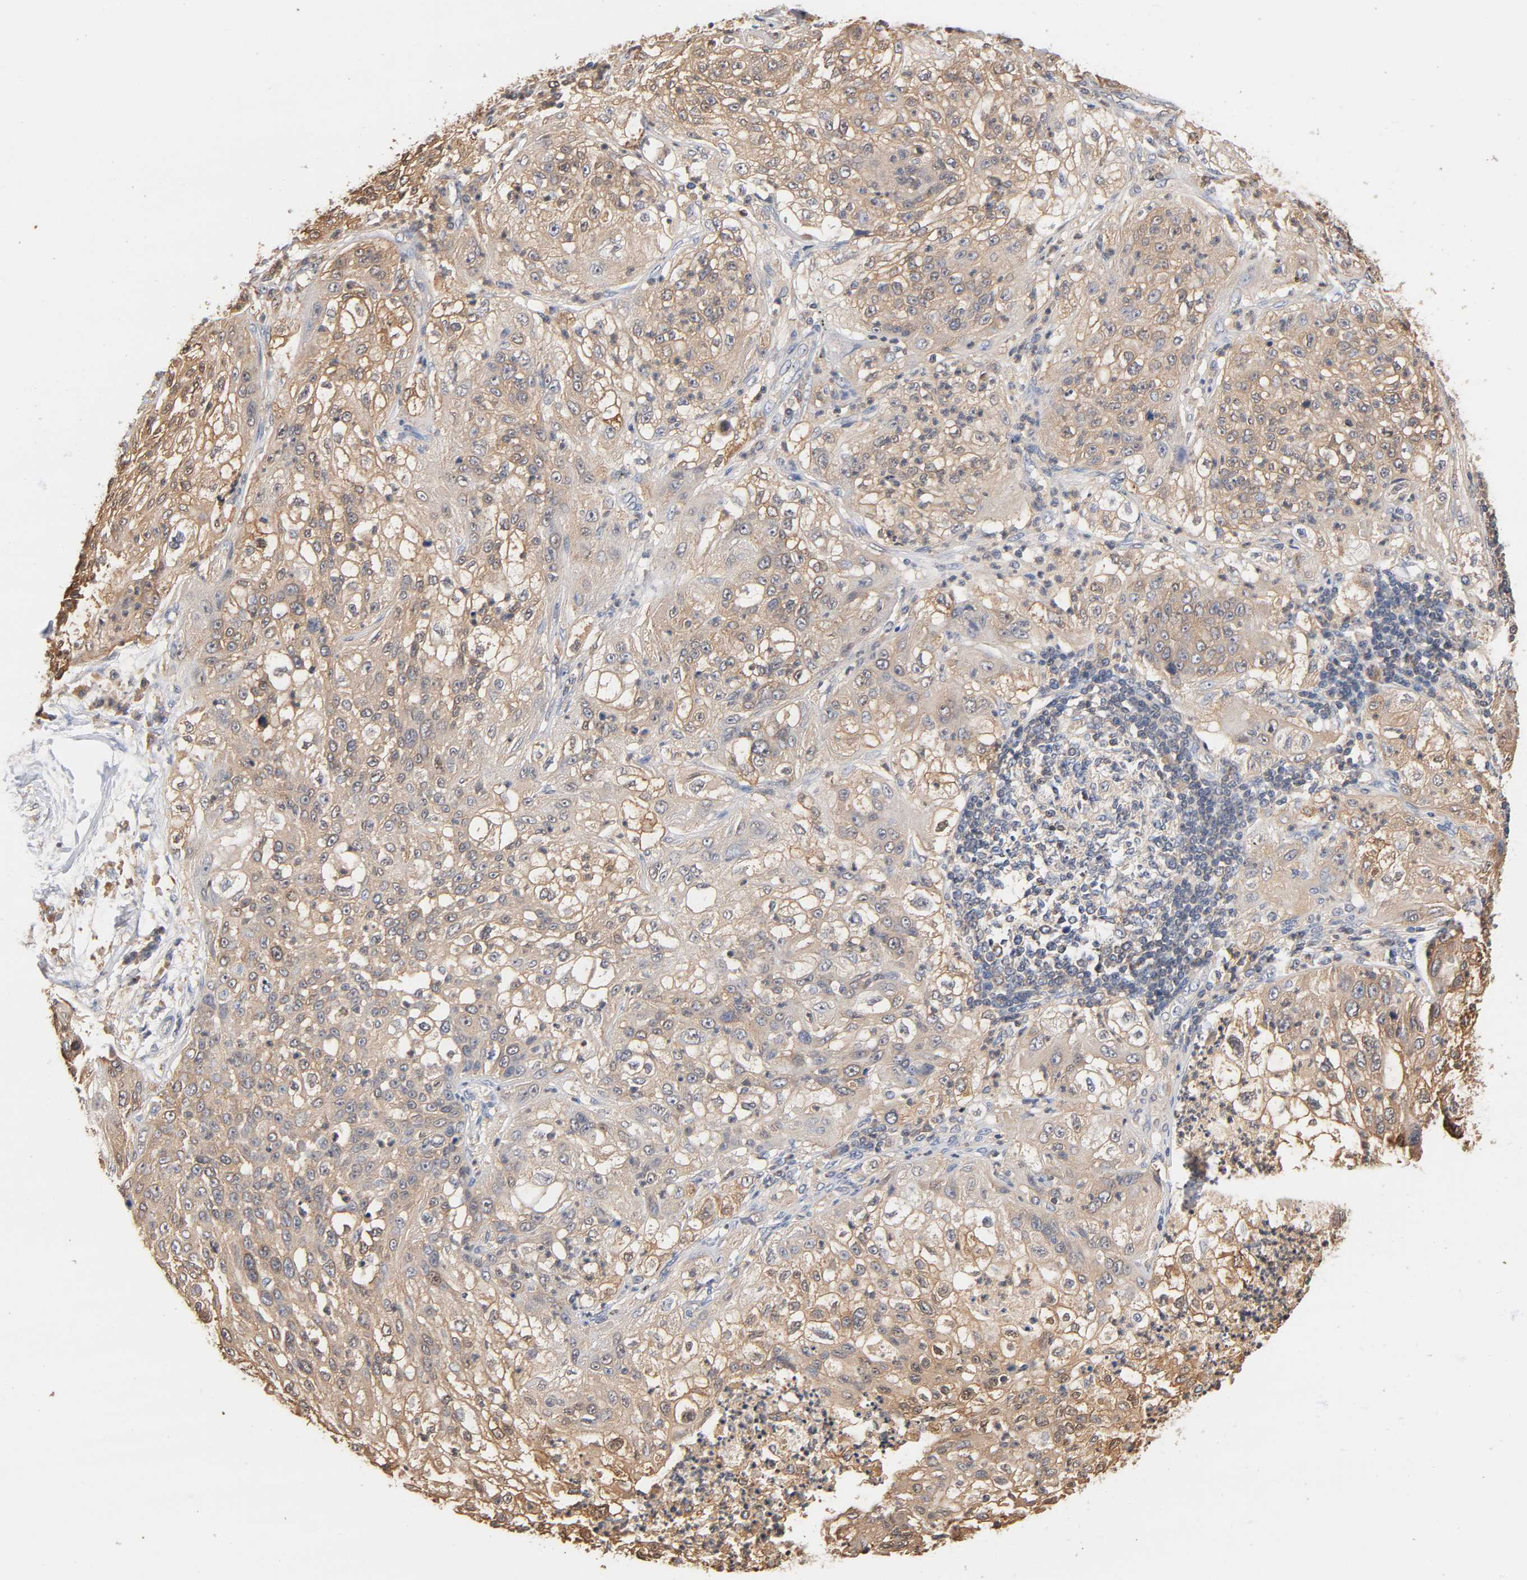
{"staining": {"intensity": "weak", "quantity": ">75%", "location": "cytoplasmic/membranous"}, "tissue": "lung cancer", "cell_type": "Tumor cells", "image_type": "cancer", "snomed": [{"axis": "morphology", "description": "Inflammation, NOS"}, {"axis": "morphology", "description": "Squamous cell carcinoma, NOS"}, {"axis": "topography", "description": "Lymph node"}, {"axis": "topography", "description": "Soft tissue"}, {"axis": "topography", "description": "Lung"}], "caption": "Protein staining exhibits weak cytoplasmic/membranous staining in approximately >75% of tumor cells in lung squamous cell carcinoma.", "gene": "ALDOA", "patient": {"sex": "male", "age": 66}}